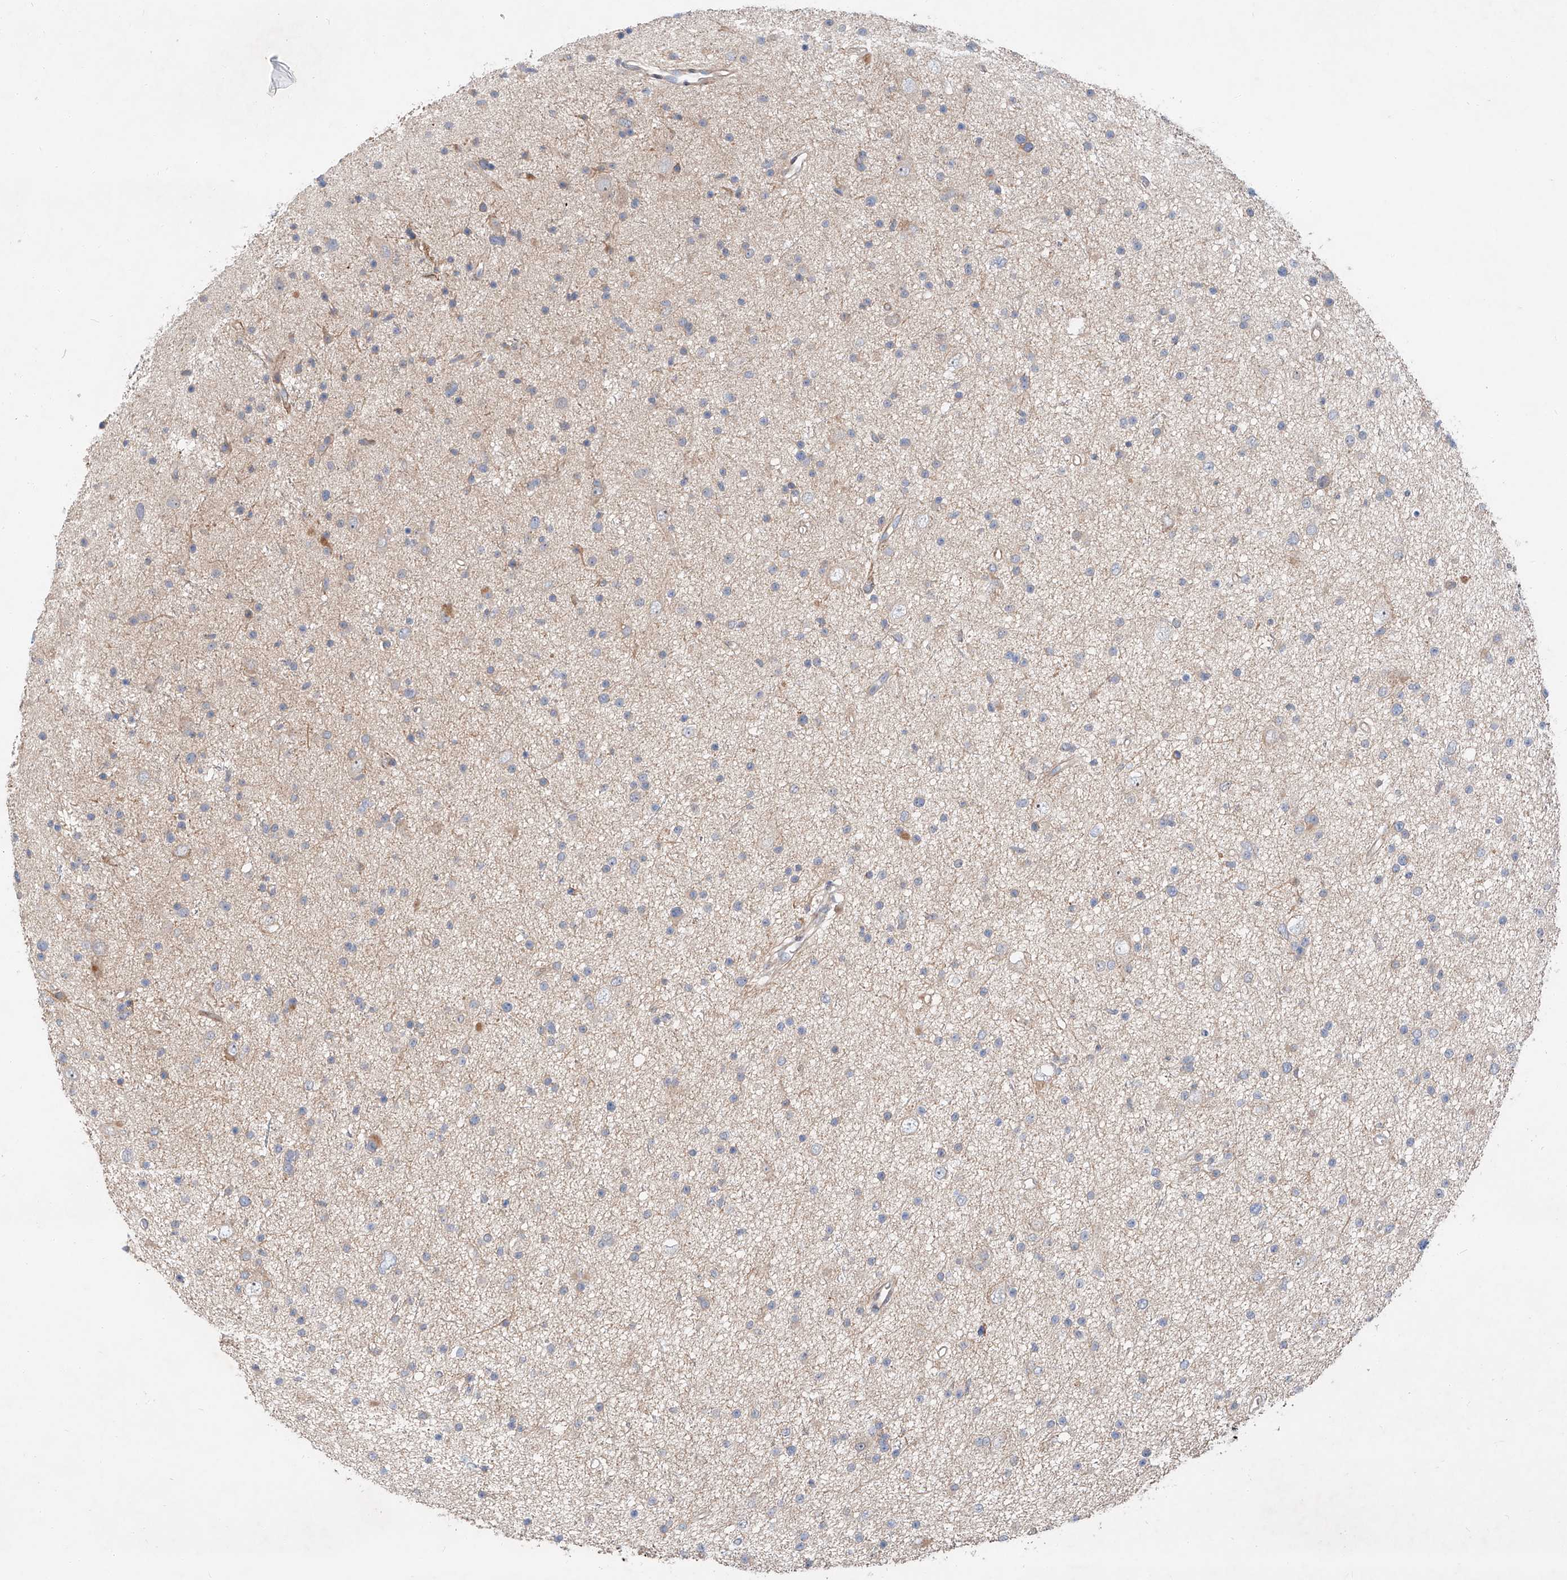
{"staining": {"intensity": "negative", "quantity": "none", "location": "none"}, "tissue": "glioma", "cell_type": "Tumor cells", "image_type": "cancer", "snomed": [{"axis": "morphology", "description": "Glioma, malignant, Low grade"}, {"axis": "topography", "description": "Cerebral cortex"}], "caption": "High magnification brightfield microscopy of malignant glioma (low-grade) stained with DAB (3,3'-diaminobenzidine) (brown) and counterstained with hematoxylin (blue): tumor cells show no significant expression.", "gene": "USF3", "patient": {"sex": "female", "age": 39}}